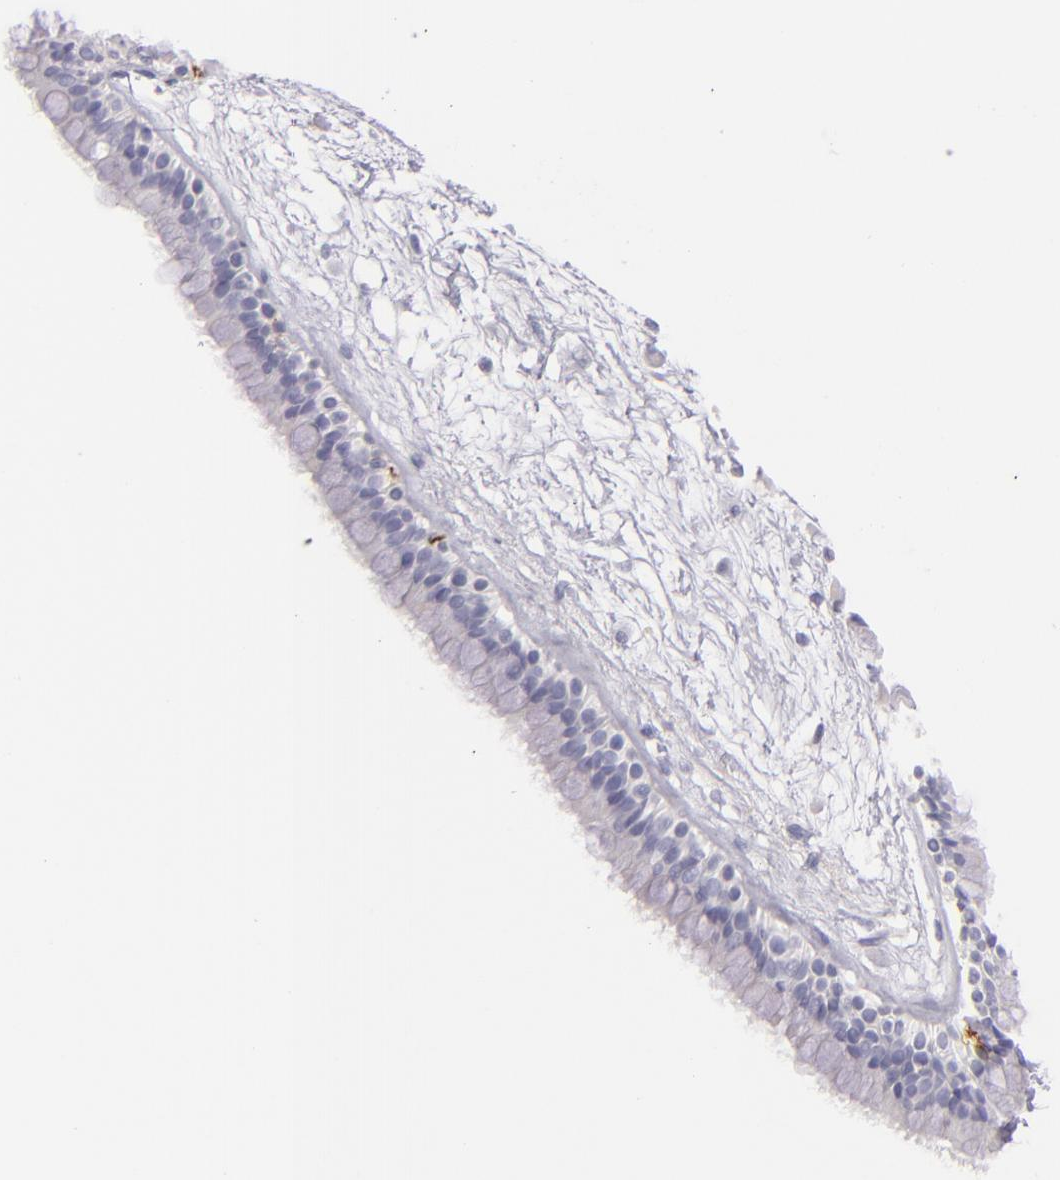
{"staining": {"intensity": "negative", "quantity": "none", "location": "none"}, "tissue": "nasopharynx", "cell_type": "Respiratory epithelial cells", "image_type": "normal", "snomed": [{"axis": "morphology", "description": "Normal tissue, NOS"}, {"axis": "morphology", "description": "Inflammation, NOS"}, {"axis": "topography", "description": "Nasopharynx"}], "caption": "A high-resolution micrograph shows IHC staining of benign nasopharynx, which reveals no significant positivity in respiratory epithelial cells.", "gene": "CD207", "patient": {"sex": "male", "age": 48}}